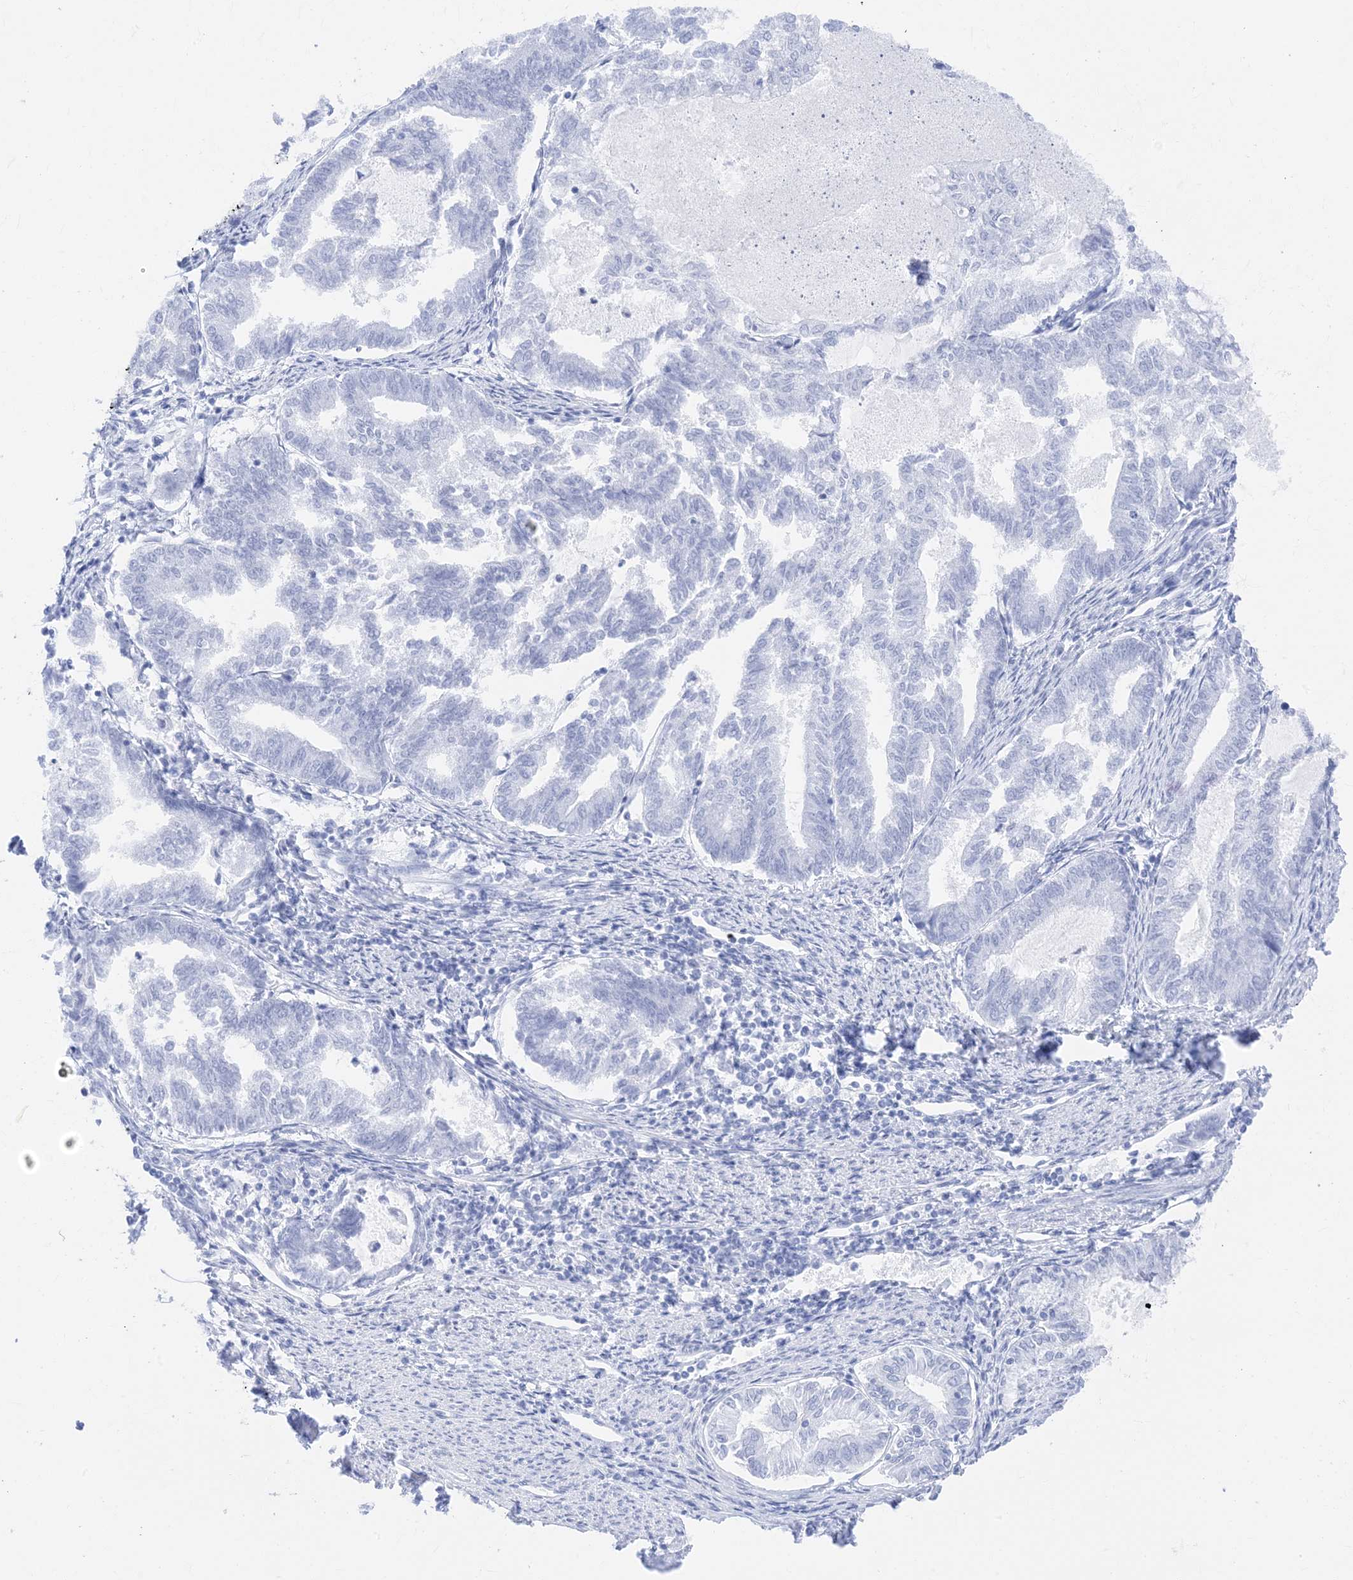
{"staining": {"intensity": "negative", "quantity": "none", "location": "none"}, "tissue": "endometrial cancer", "cell_type": "Tumor cells", "image_type": "cancer", "snomed": [{"axis": "morphology", "description": "Adenocarcinoma, NOS"}, {"axis": "topography", "description": "Endometrium"}], "caption": "An IHC micrograph of adenocarcinoma (endometrial) is shown. There is no staining in tumor cells of adenocarcinoma (endometrial).", "gene": "MUC17", "patient": {"sex": "female", "age": 79}}